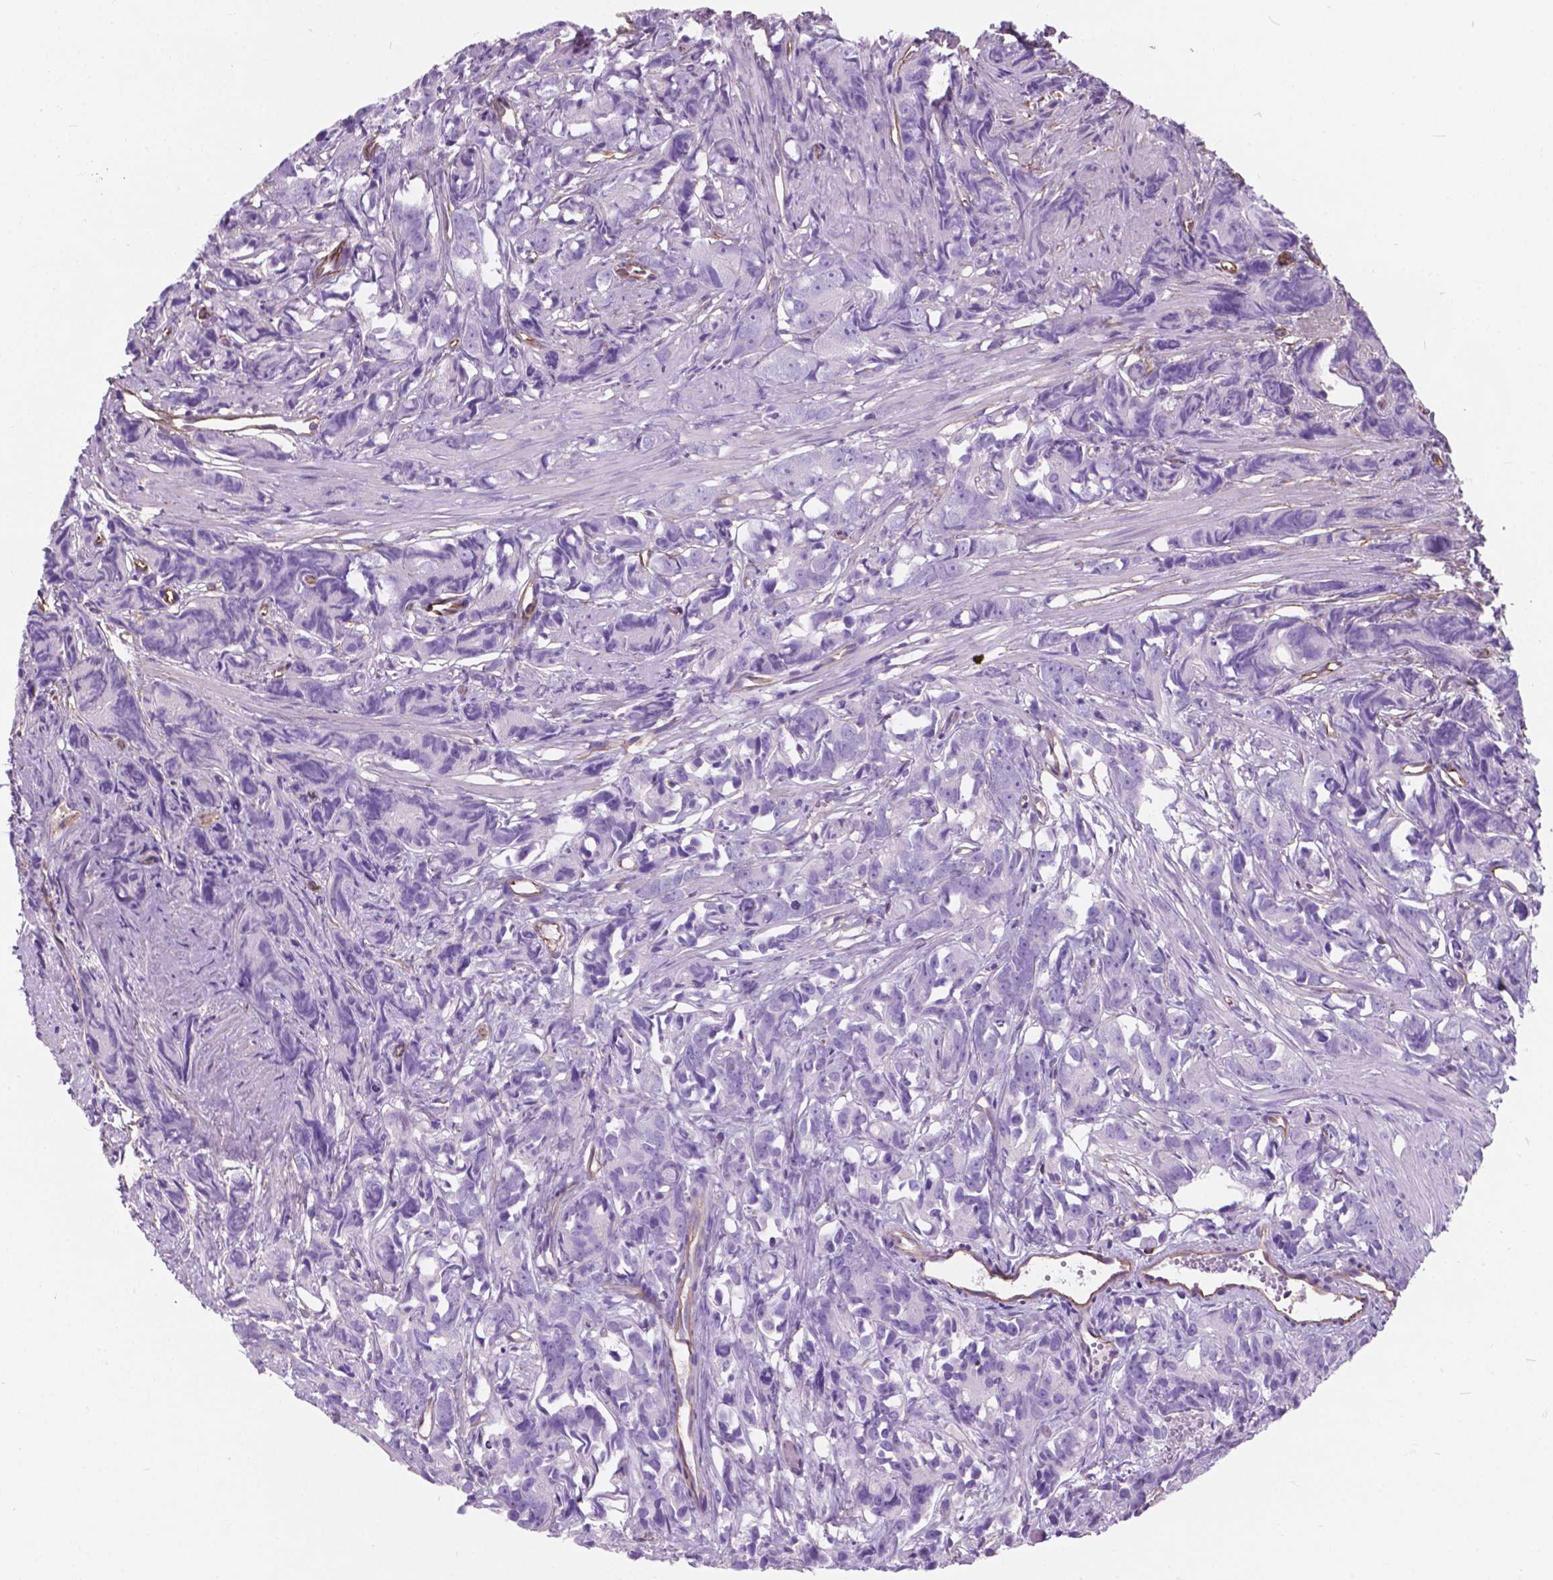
{"staining": {"intensity": "negative", "quantity": "none", "location": "none"}, "tissue": "prostate cancer", "cell_type": "Tumor cells", "image_type": "cancer", "snomed": [{"axis": "morphology", "description": "Adenocarcinoma, High grade"}, {"axis": "topography", "description": "Prostate"}], "caption": "DAB (3,3'-diaminobenzidine) immunohistochemical staining of human prostate cancer reveals no significant expression in tumor cells. The staining is performed using DAB brown chromogen with nuclei counter-stained in using hematoxylin.", "gene": "AMOT", "patient": {"sex": "male", "age": 90}}